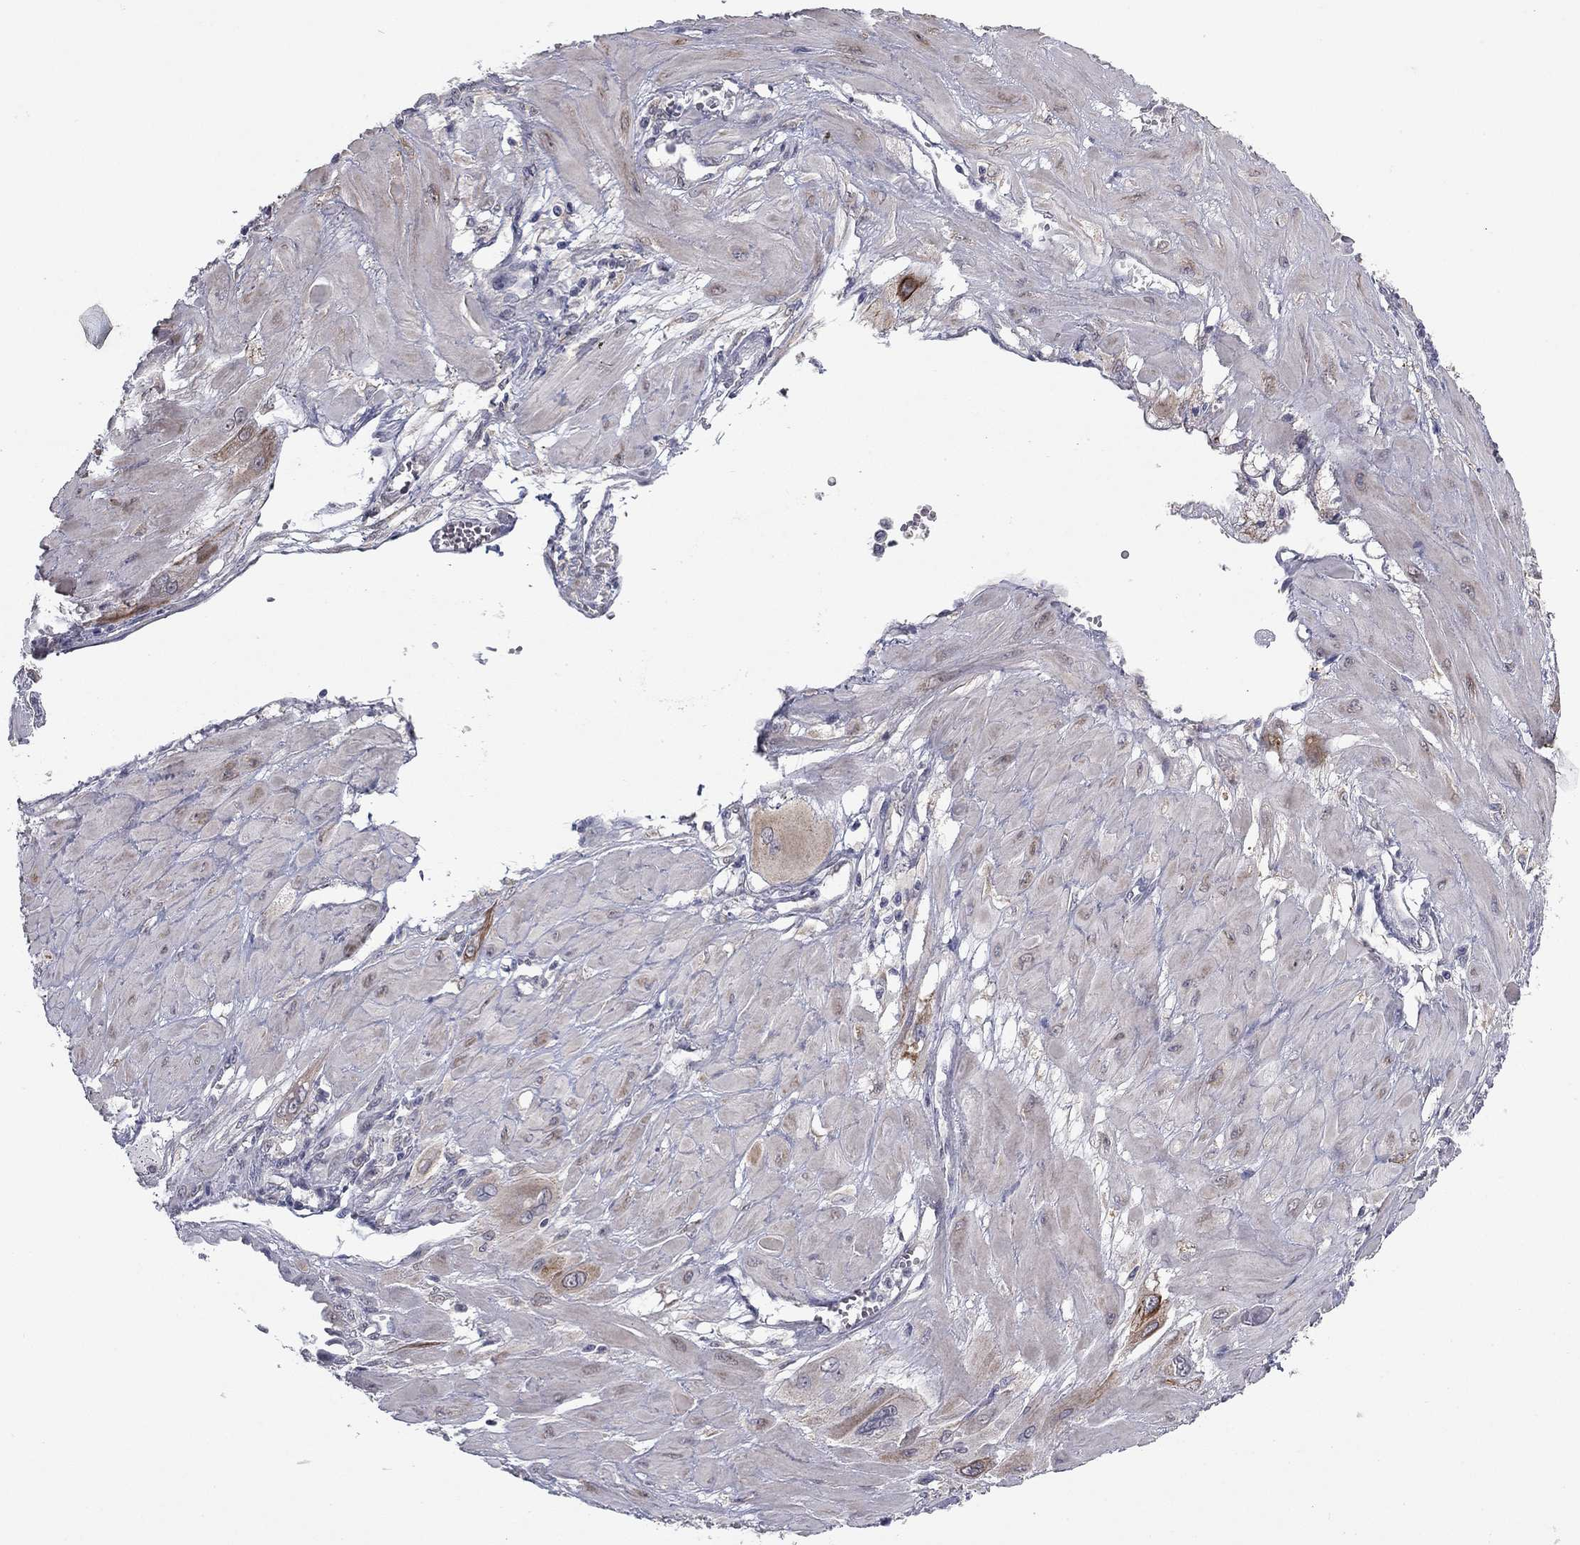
{"staining": {"intensity": "weak", "quantity": "25%-75%", "location": "cytoplasmic/membranous"}, "tissue": "cervical cancer", "cell_type": "Tumor cells", "image_type": "cancer", "snomed": [{"axis": "morphology", "description": "Squamous cell carcinoma, NOS"}, {"axis": "topography", "description": "Cervix"}], "caption": "An IHC photomicrograph of tumor tissue is shown. Protein staining in brown shows weak cytoplasmic/membranous positivity in cervical squamous cell carcinoma within tumor cells.", "gene": "PRRT2", "patient": {"sex": "female", "age": 34}}